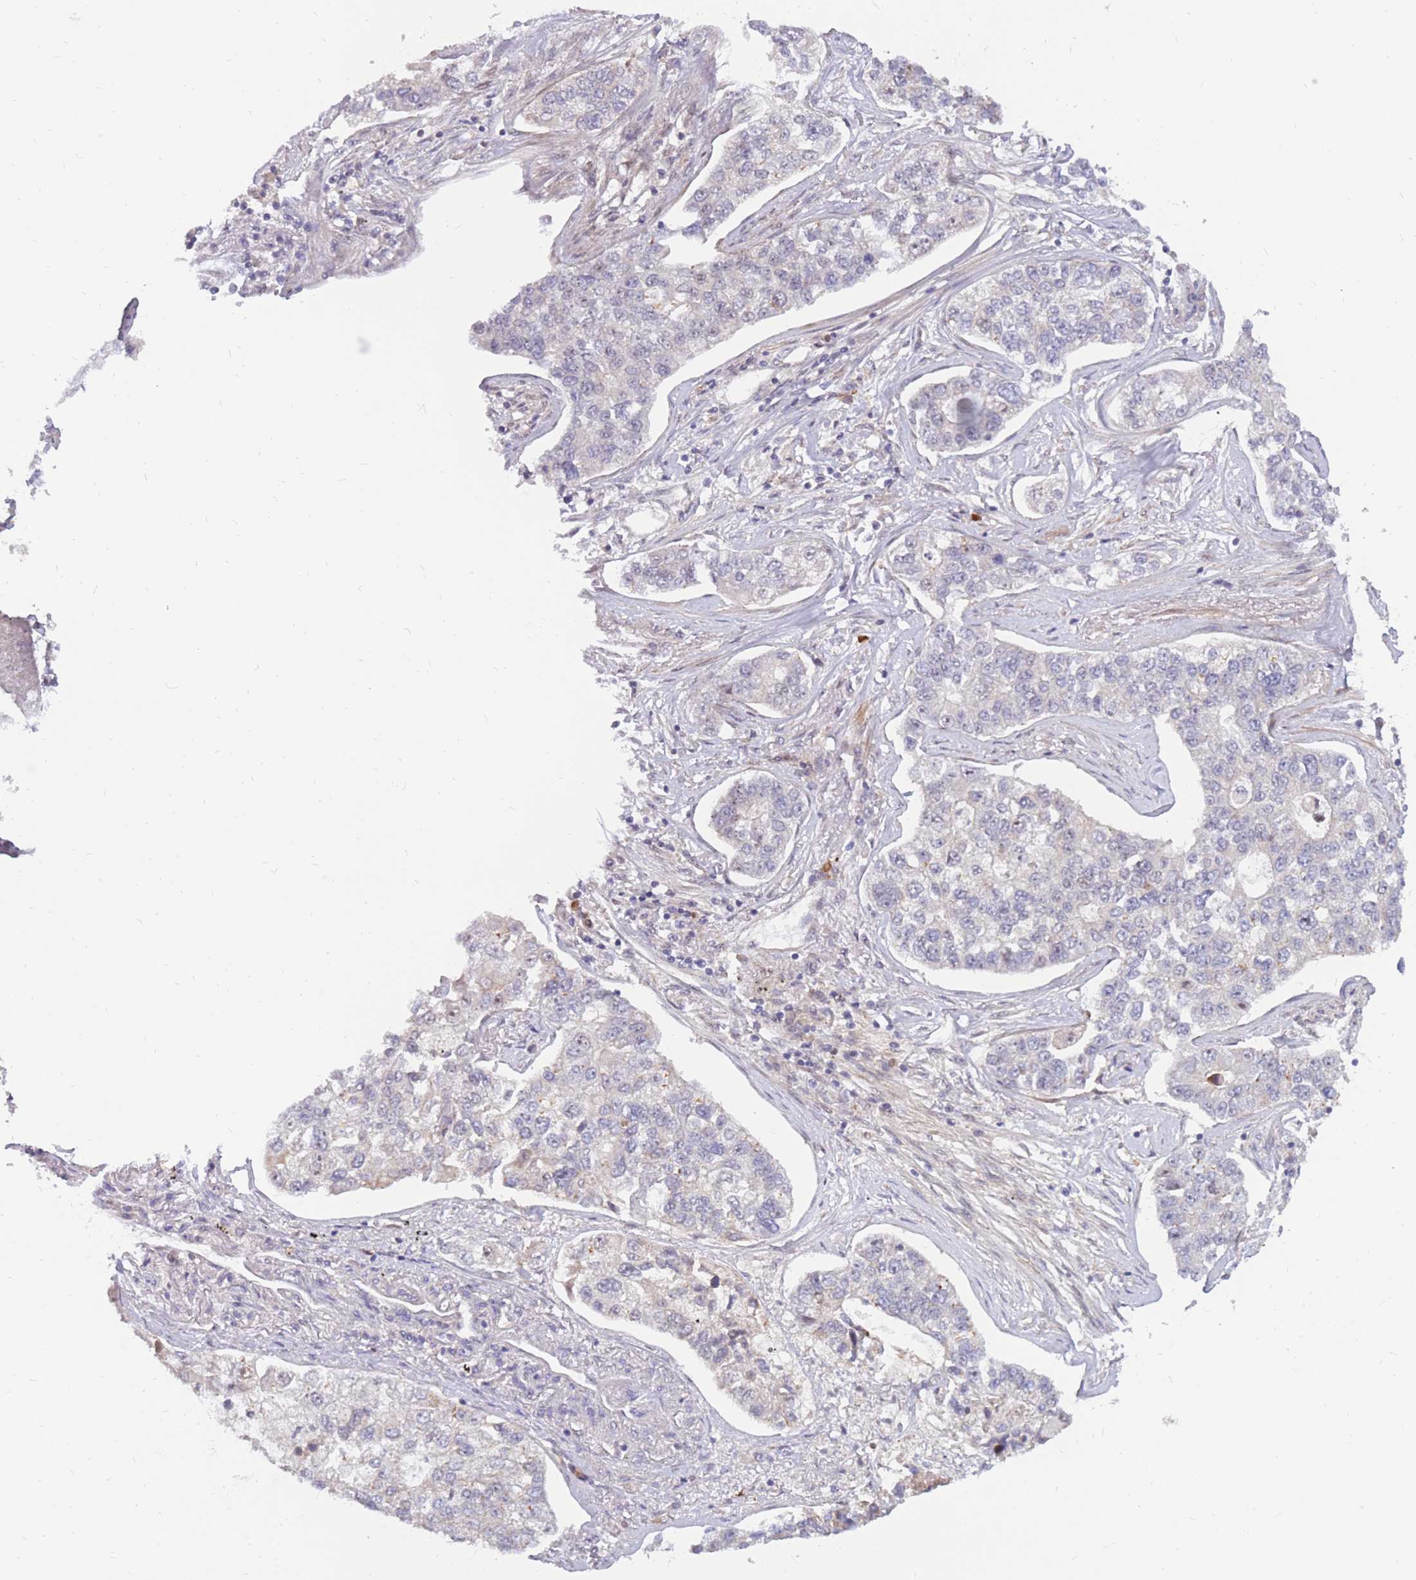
{"staining": {"intensity": "negative", "quantity": "none", "location": "none"}, "tissue": "lung cancer", "cell_type": "Tumor cells", "image_type": "cancer", "snomed": [{"axis": "morphology", "description": "Adenocarcinoma, NOS"}, {"axis": "topography", "description": "Lung"}], "caption": "An immunohistochemistry histopathology image of adenocarcinoma (lung) is shown. There is no staining in tumor cells of adenocarcinoma (lung).", "gene": "ERICH6B", "patient": {"sex": "male", "age": 49}}